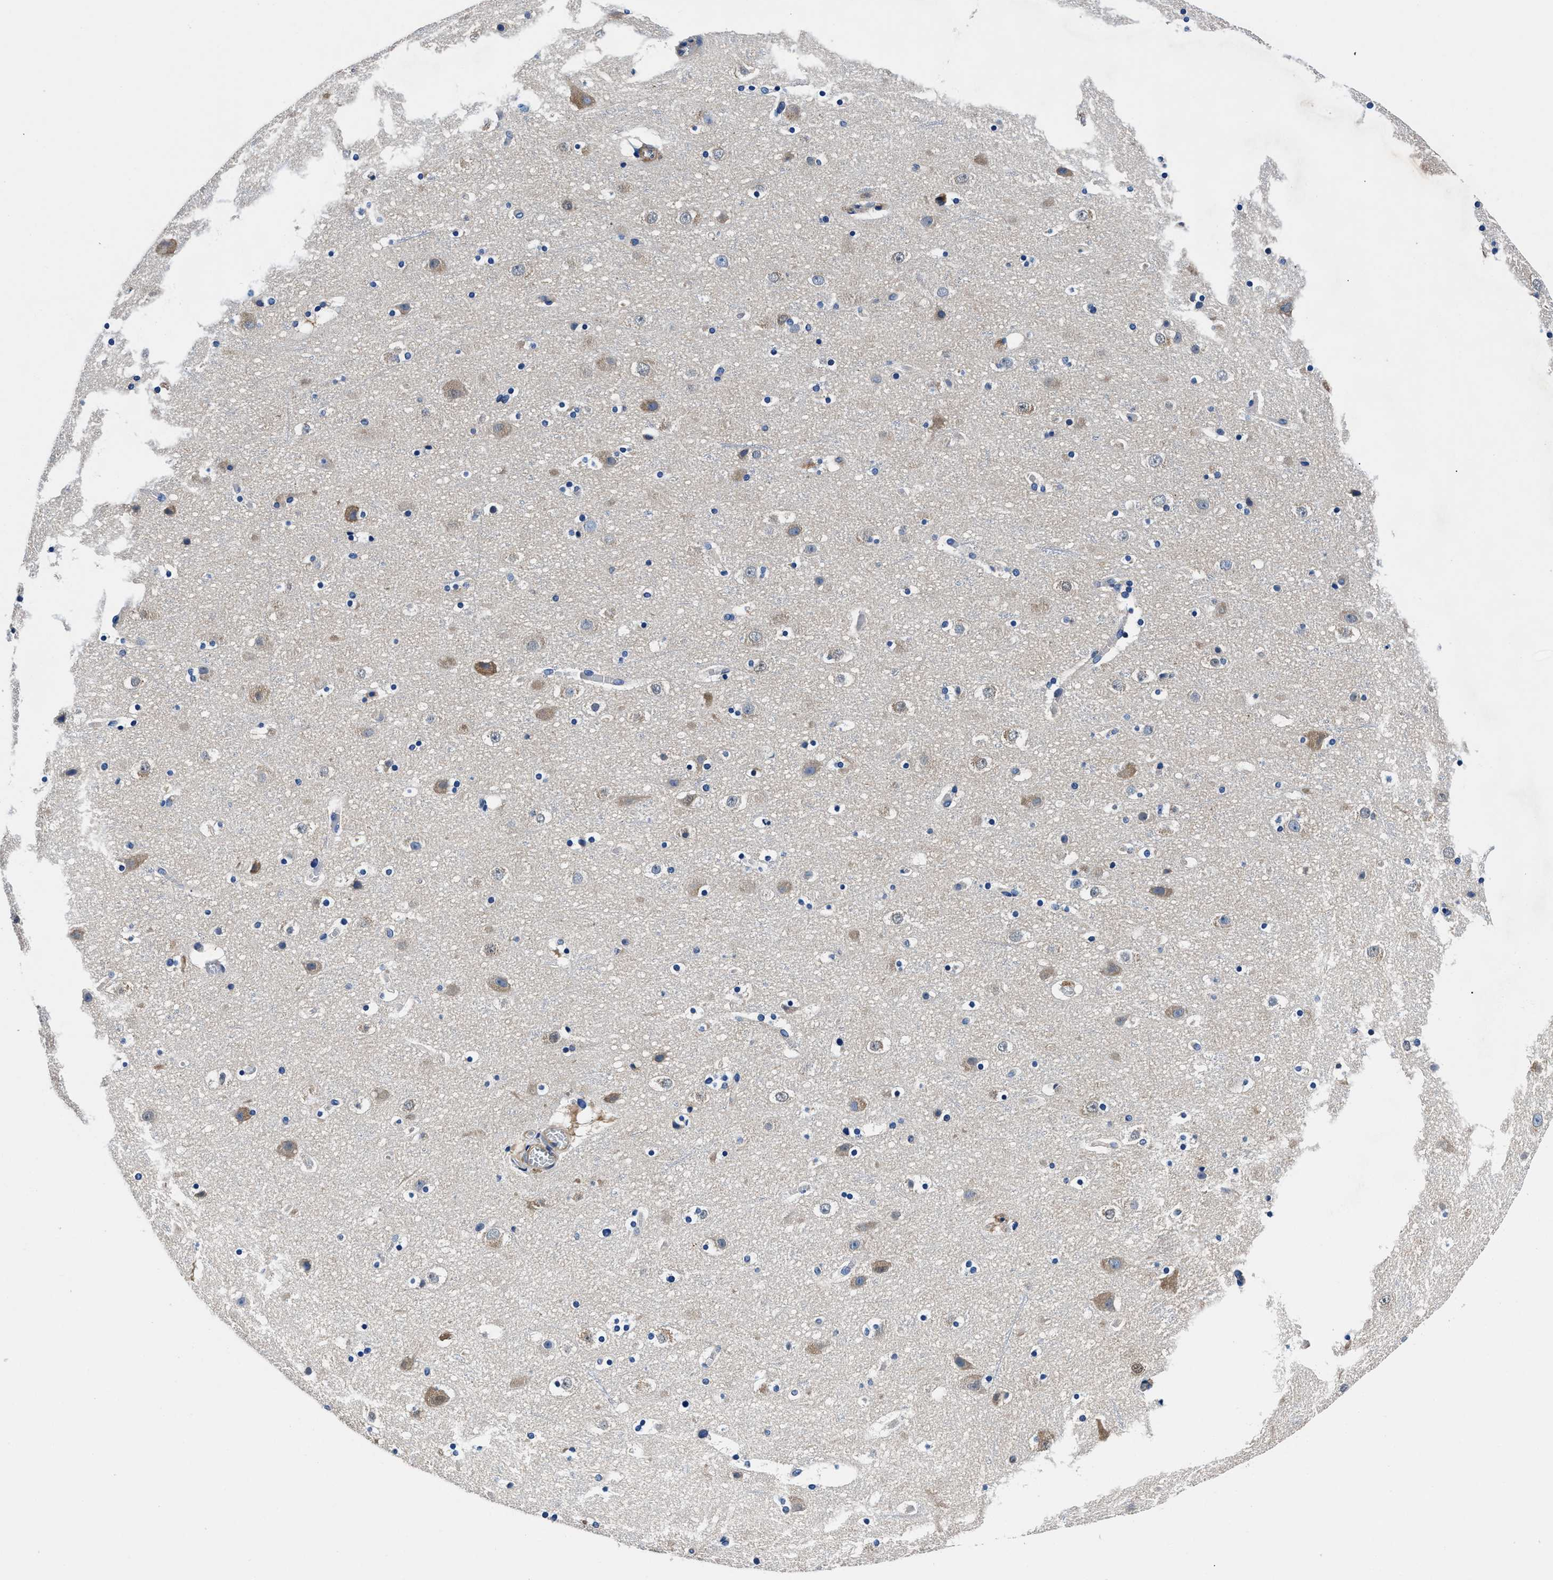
{"staining": {"intensity": "negative", "quantity": "none", "location": "none"}, "tissue": "cerebral cortex", "cell_type": "Endothelial cells", "image_type": "normal", "snomed": [{"axis": "morphology", "description": "Normal tissue, NOS"}, {"axis": "topography", "description": "Cerebral cortex"}], "caption": "There is no significant positivity in endothelial cells of cerebral cortex. (DAB (3,3'-diaminobenzidine) immunohistochemistry, high magnification).", "gene": "NEU1", "patient": {"sex": "male", "age": 45}}